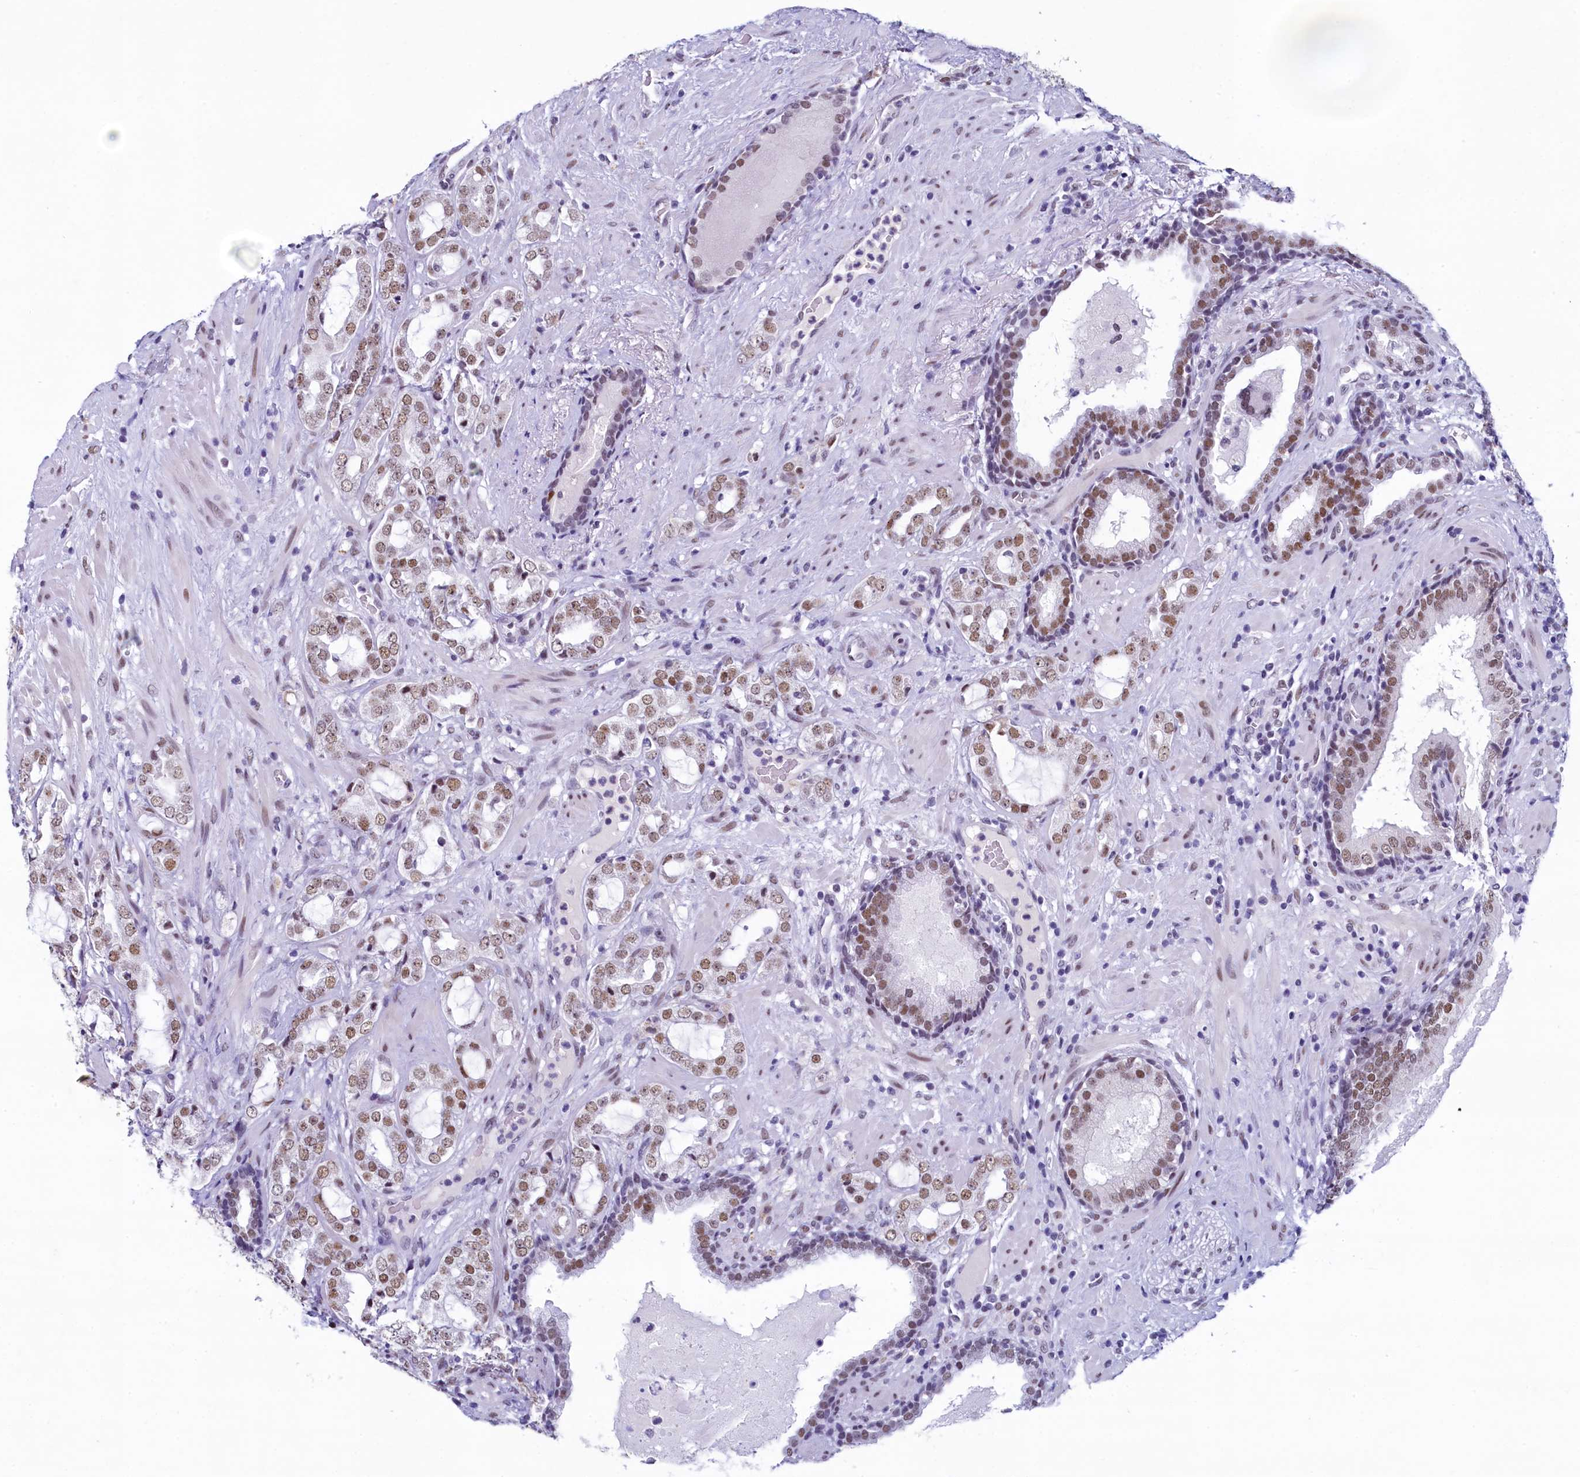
{"staining": {"intensity": "moderate", "quantity": "25%-75%", "location": "nuclear"}, "tissue": "prostate cancer", "cell_type": "Tumor cells", "image_type": "cancer", "snomed": [{"axis": "morphology", "description": "Adenocarcinoma, High grade"}, {"axis": "topography", "description": "Prostate"}], "caption": "Prostate adenocarcinoma (high-grade) stained with a protein marker exhibits moderate staining in tumor cells.", "gene": "SUGP2", "patient": {"sex": "male", "age": 64}}